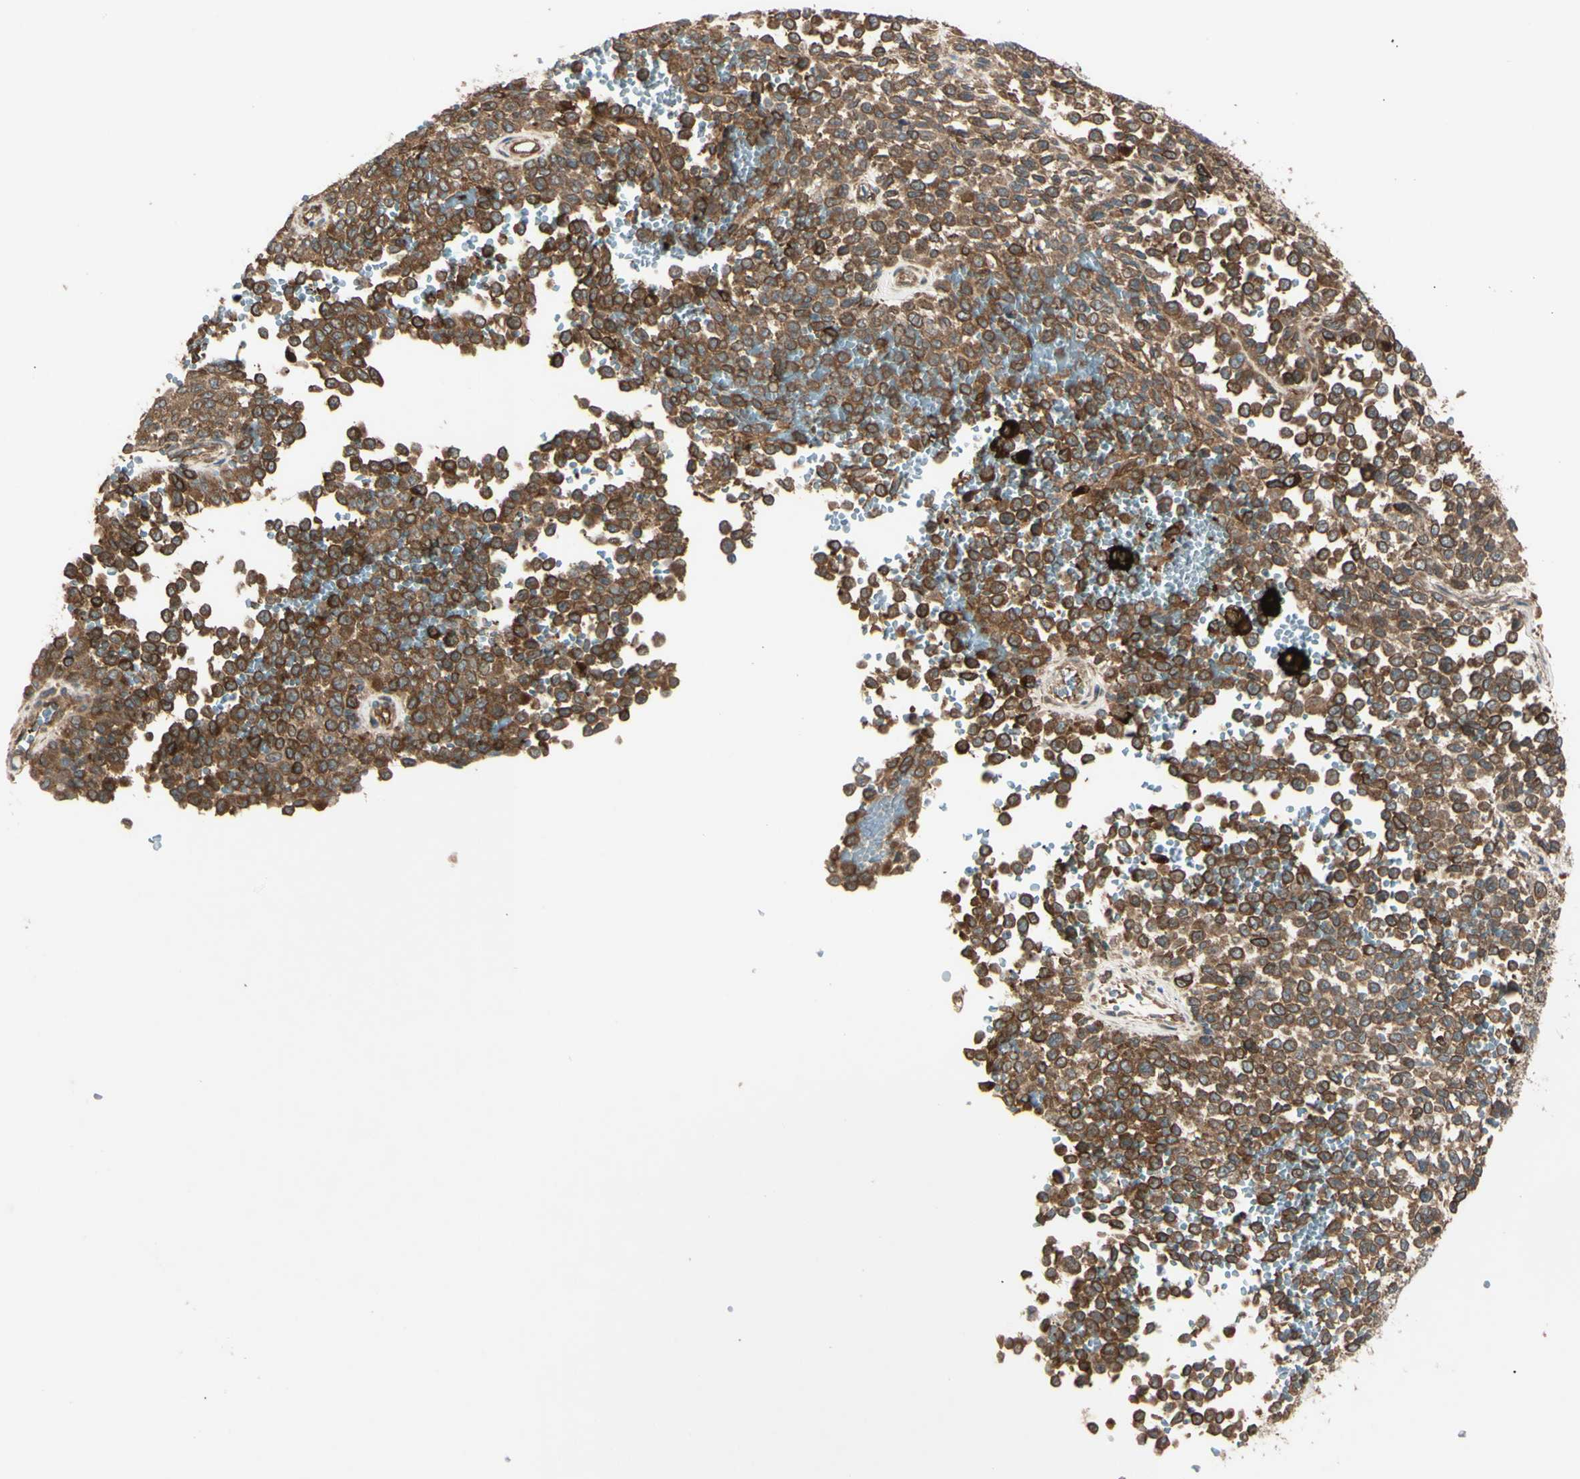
{"staining": {"intensity": "strong", "quantity": ">75%", "location": "cytoplasmic/membranous"}, "tissue": "melanoma", "cell_type": "Tumor cells", "image_type": "cancer", "snomed": [{"axis": "morphology", "description": "Malignant melanoma, Metastatic site"}, {"axis": "topography", "description": "Pancreas"}], "caption": "Immunohistochemistry staining of melanoma, which reveals high levels of strong cytoplasmic/membranous positivity in about >75% of tumor cells indicating strong cytoplasmic/membranous protein expression. The staining was performed using DAB (brown) for protein detection and nuclei were counterstained in hematoxylin (blue).", "gene": "PTPN12", "patient": {"sex": "female", "age": 30}}